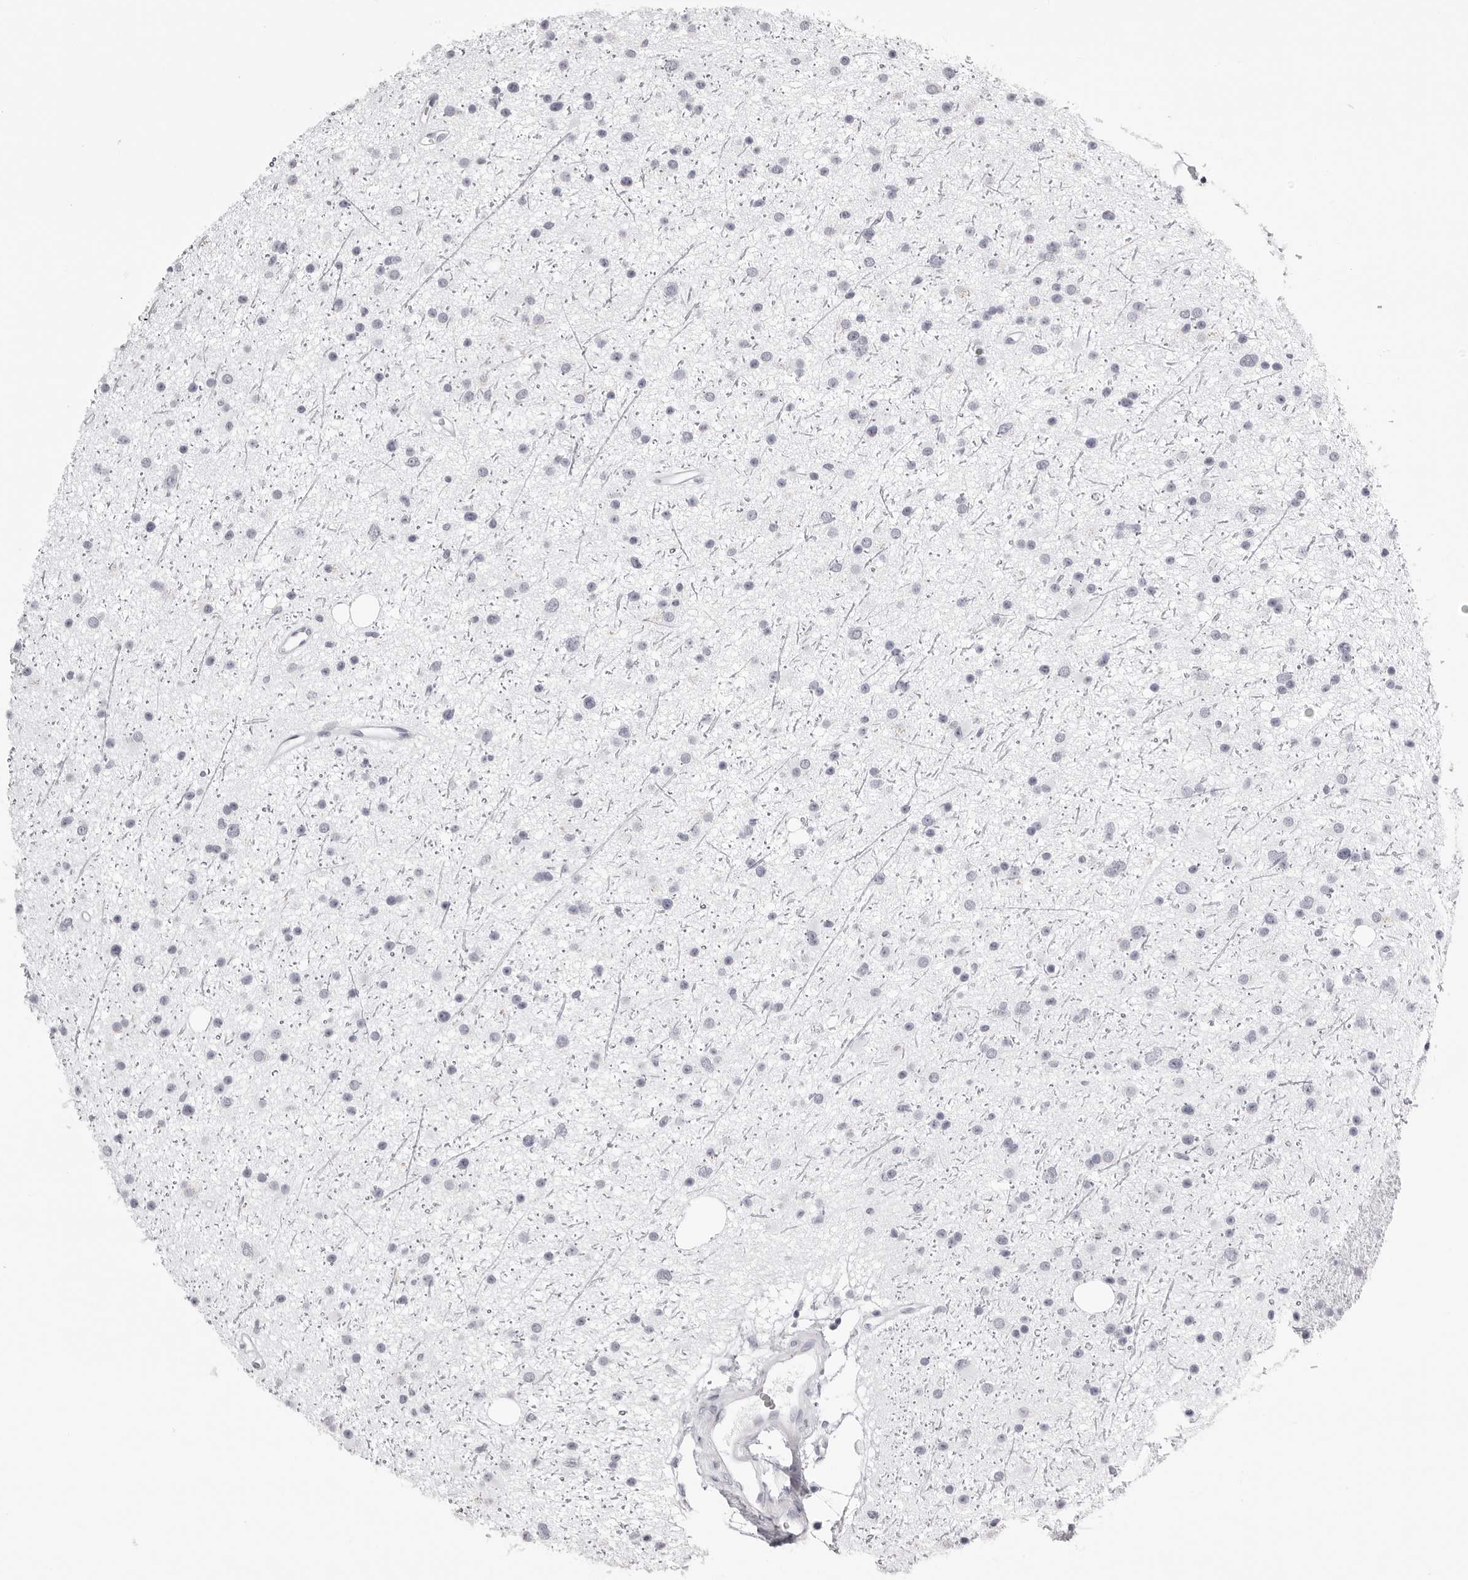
{"staining": {"intensity": "negative", "quantity": "none", "location": "none"}, "tissue": "glioma", "cell_type": "Tumor cells", "image_type": "cancer", "snomed": [{"axis": "morphology", "description": "Glioma, malignant, Low grade"}, {"axis": "topography", "description": "Cerebral cortex"}], "caption": "A high-resolution photomicrograph shows immunohistochemistry (IHC) staining of glioma, which displays no significant staining in tumor cells. (Brightfield microscopy of DAB immunohistochemistry at high magnification).", "gene": "CST1", "patient": {"sex": "female", "age": 39}}